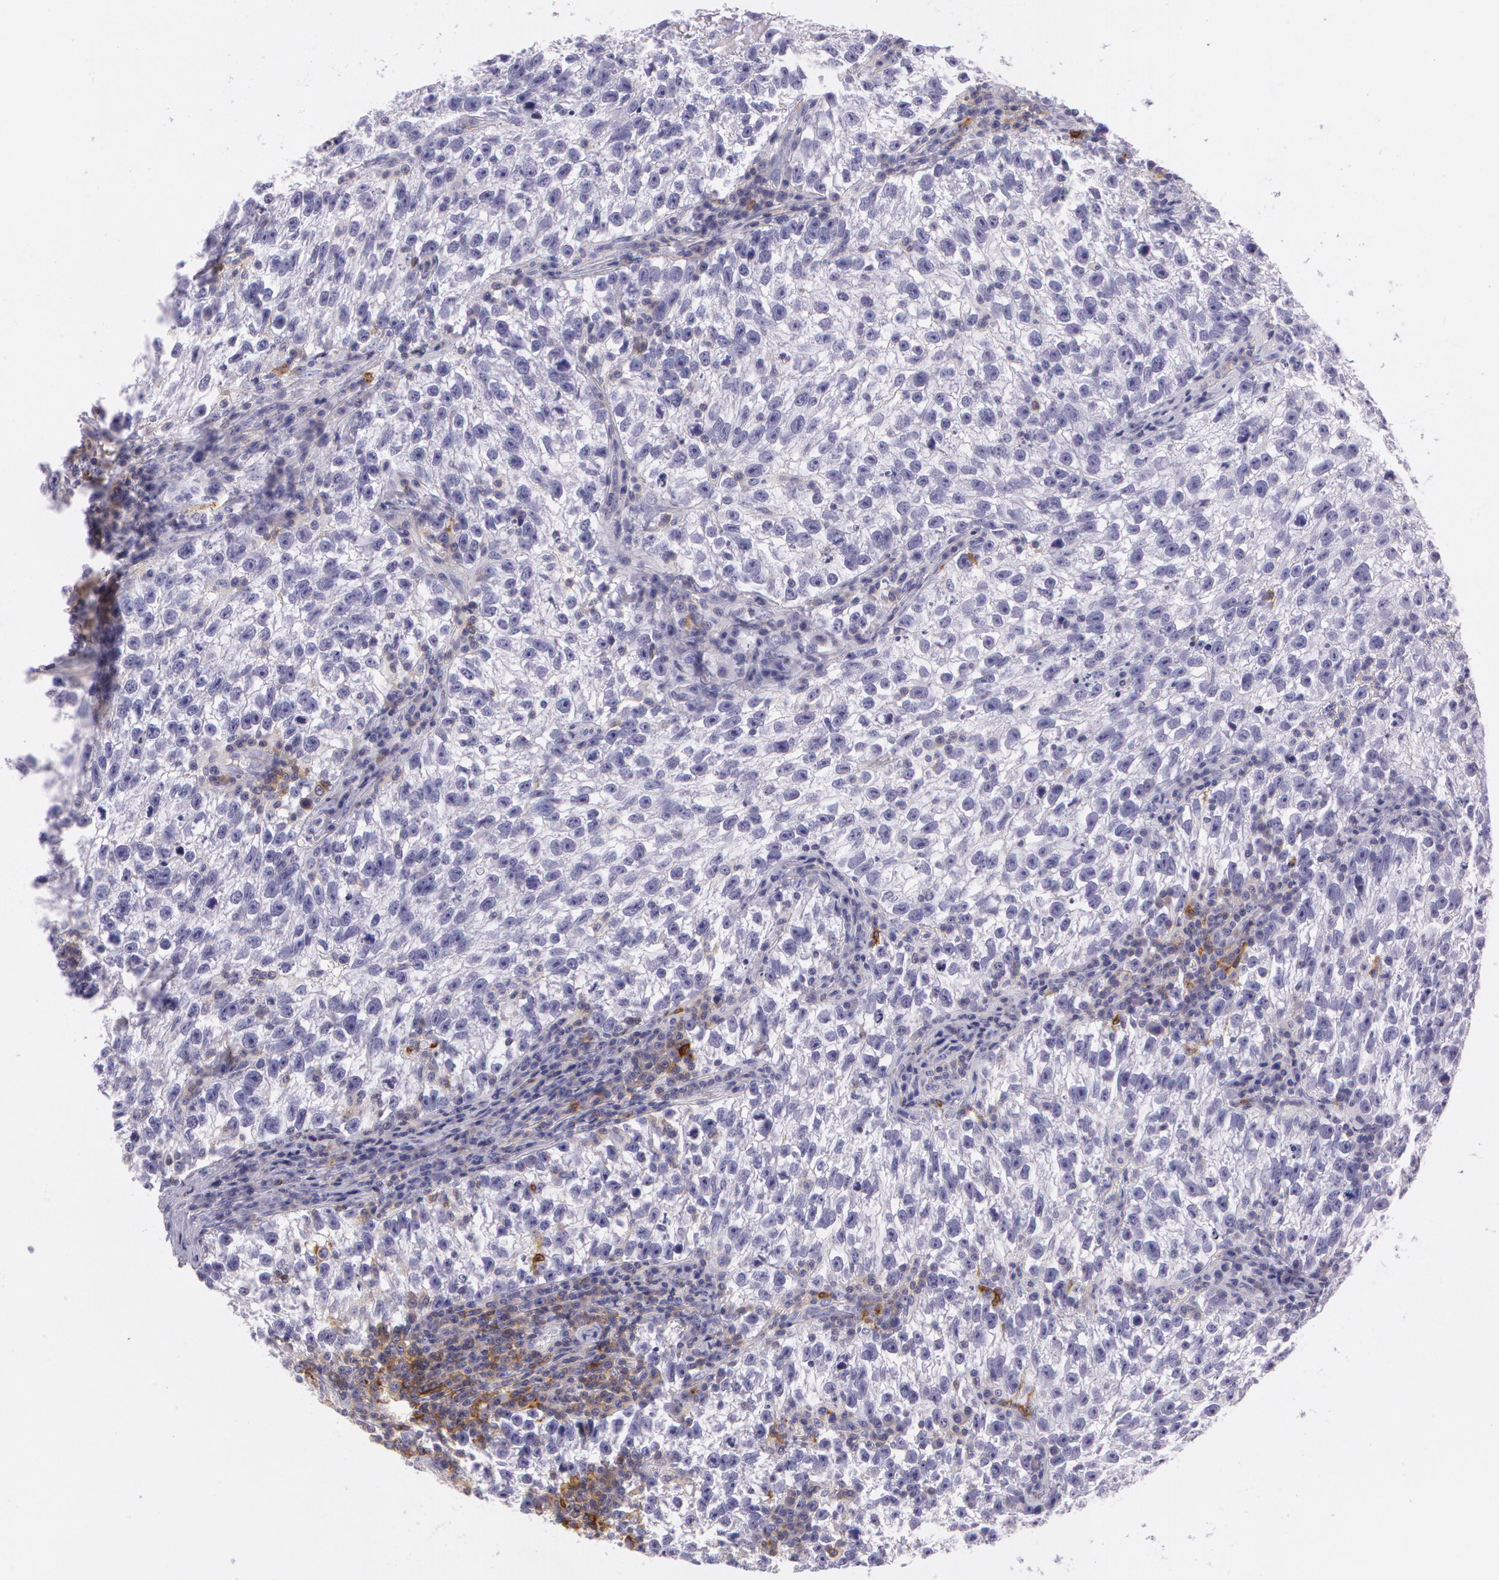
{"staining": {"intensity": "weak", "quantity": "<25%", "location": "cytoplasmic/membranous"}, "tissue": "testis cancer", "cell_type": "Tumor cells", "image_type": "cancer", "snomed": [{"axis": "morphology", "description": "Seminoma, NOS"}, {"axis": "topography", "description": "Testis"}], "caption": "The IHC micrograph has no significant staining in tumor cells of testis cancer tissue.", "gene": "LY75", "patient": {"sex": "male", "age": 38}}